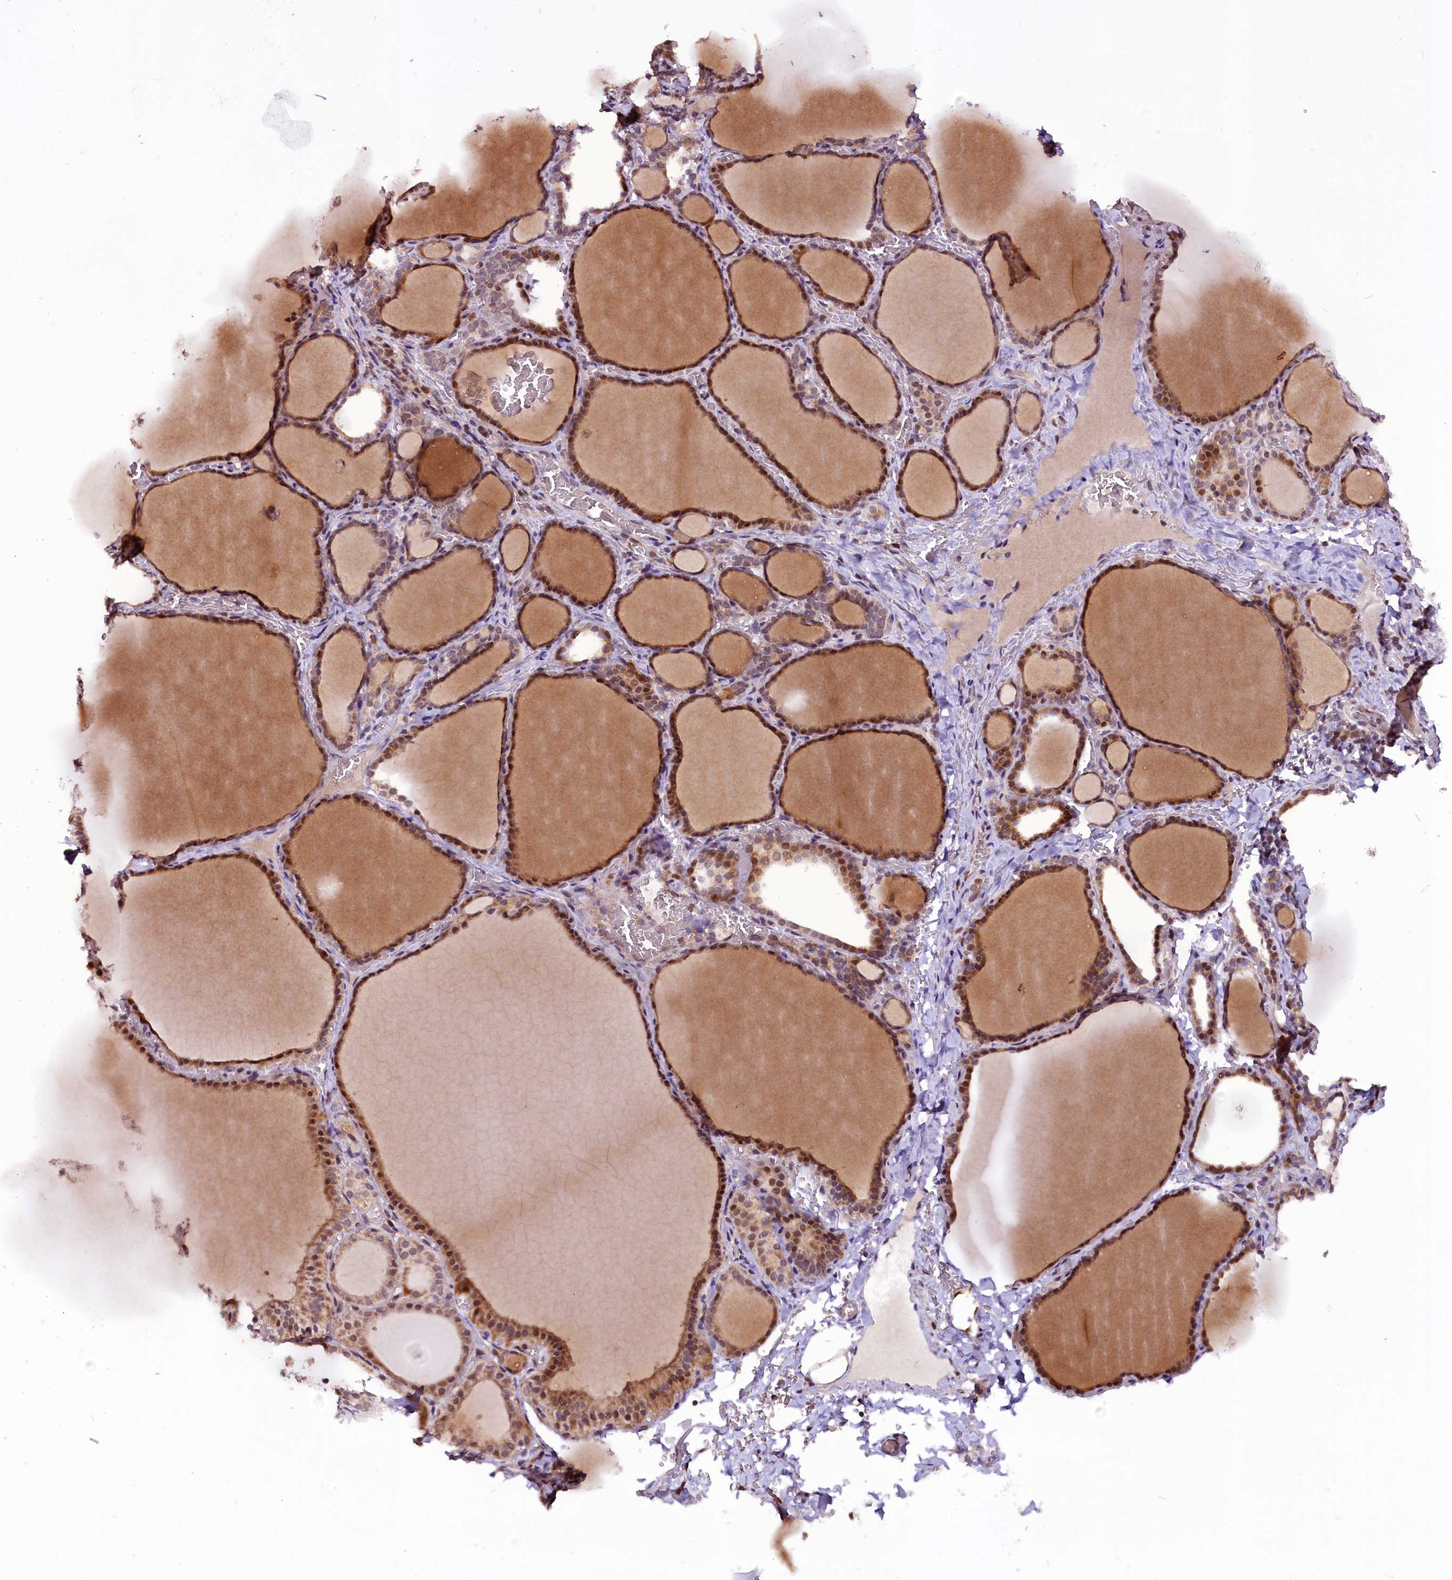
{"staining": {"intensity": "moderate", "quantity": ">75%", "location": "cytoplasmic/membranous,nuclear"}, "tissue": "thyroid gland", "cell_type": "Glandular cells", "image_type": "normal", "snomed": [{"axis": "morphology", "description": "Normal tissue, NOS"}, {"axis": "topography", "description": "Thyroid gland"}], "caption": "A brown stain labels moderate cytoplasmic/membranous,nuclear staining of a protein in glandular cells of unremarkable human thyroid gland.", "gene": "RPUSD2", "patient": {"sex": "female", "age": 39}}